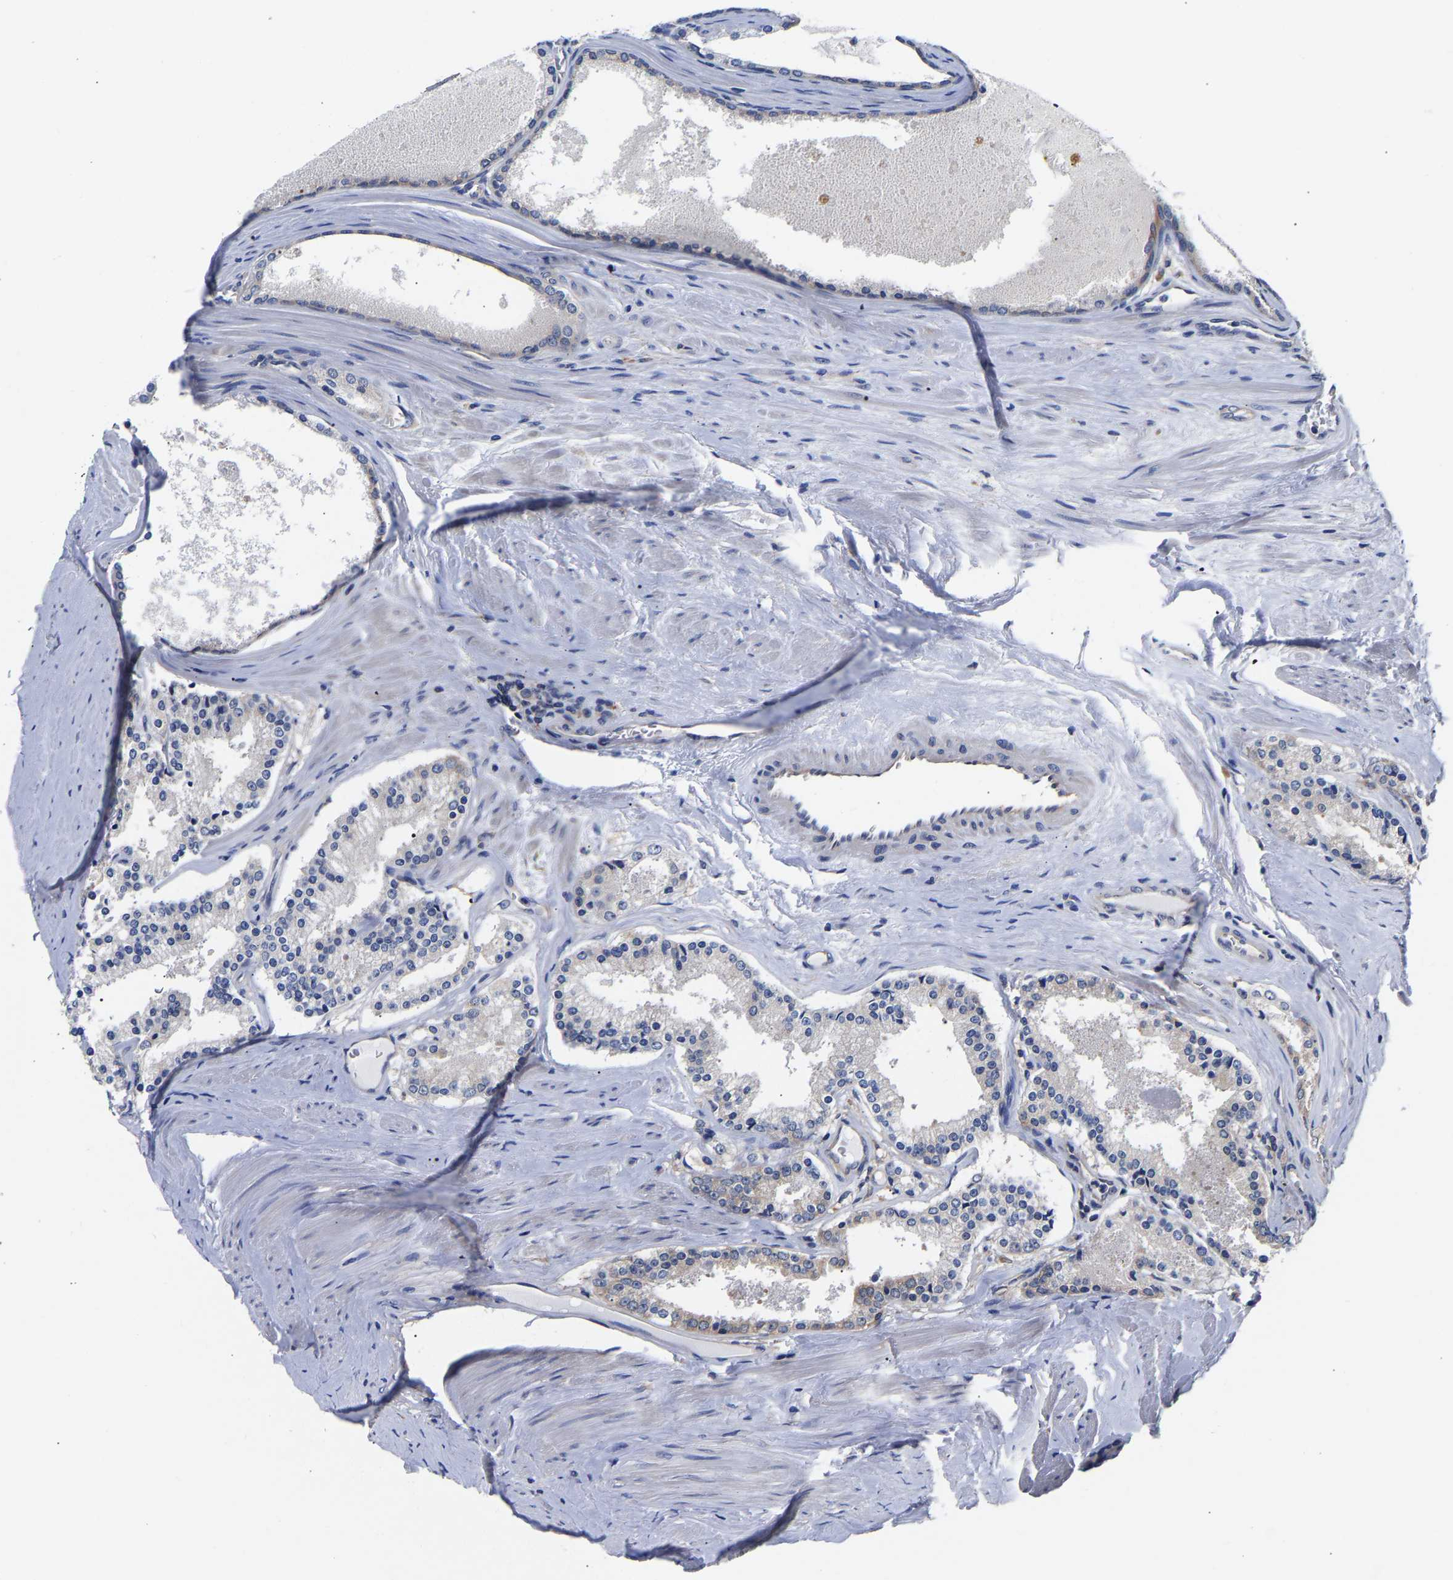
{"staining": {"intensity": "negative", "quantity": "none", "location": "none"}, "tissue": "prostate cancer", "cell_type": "Tumor cells", "image_type": "cancer", "snomed": [{"axis": "morphology", "description": "Adenocarcinoma, Low grade"}, {"axis": "topography", "description": "Prostate"}], "caption": "Micrograph shows no significant protein positivity in tumor cells of prostate cancer (low-grade adenocarcinoma).", "gene": "CCDC6", "patient": {"sex": "male", "age": 70}}